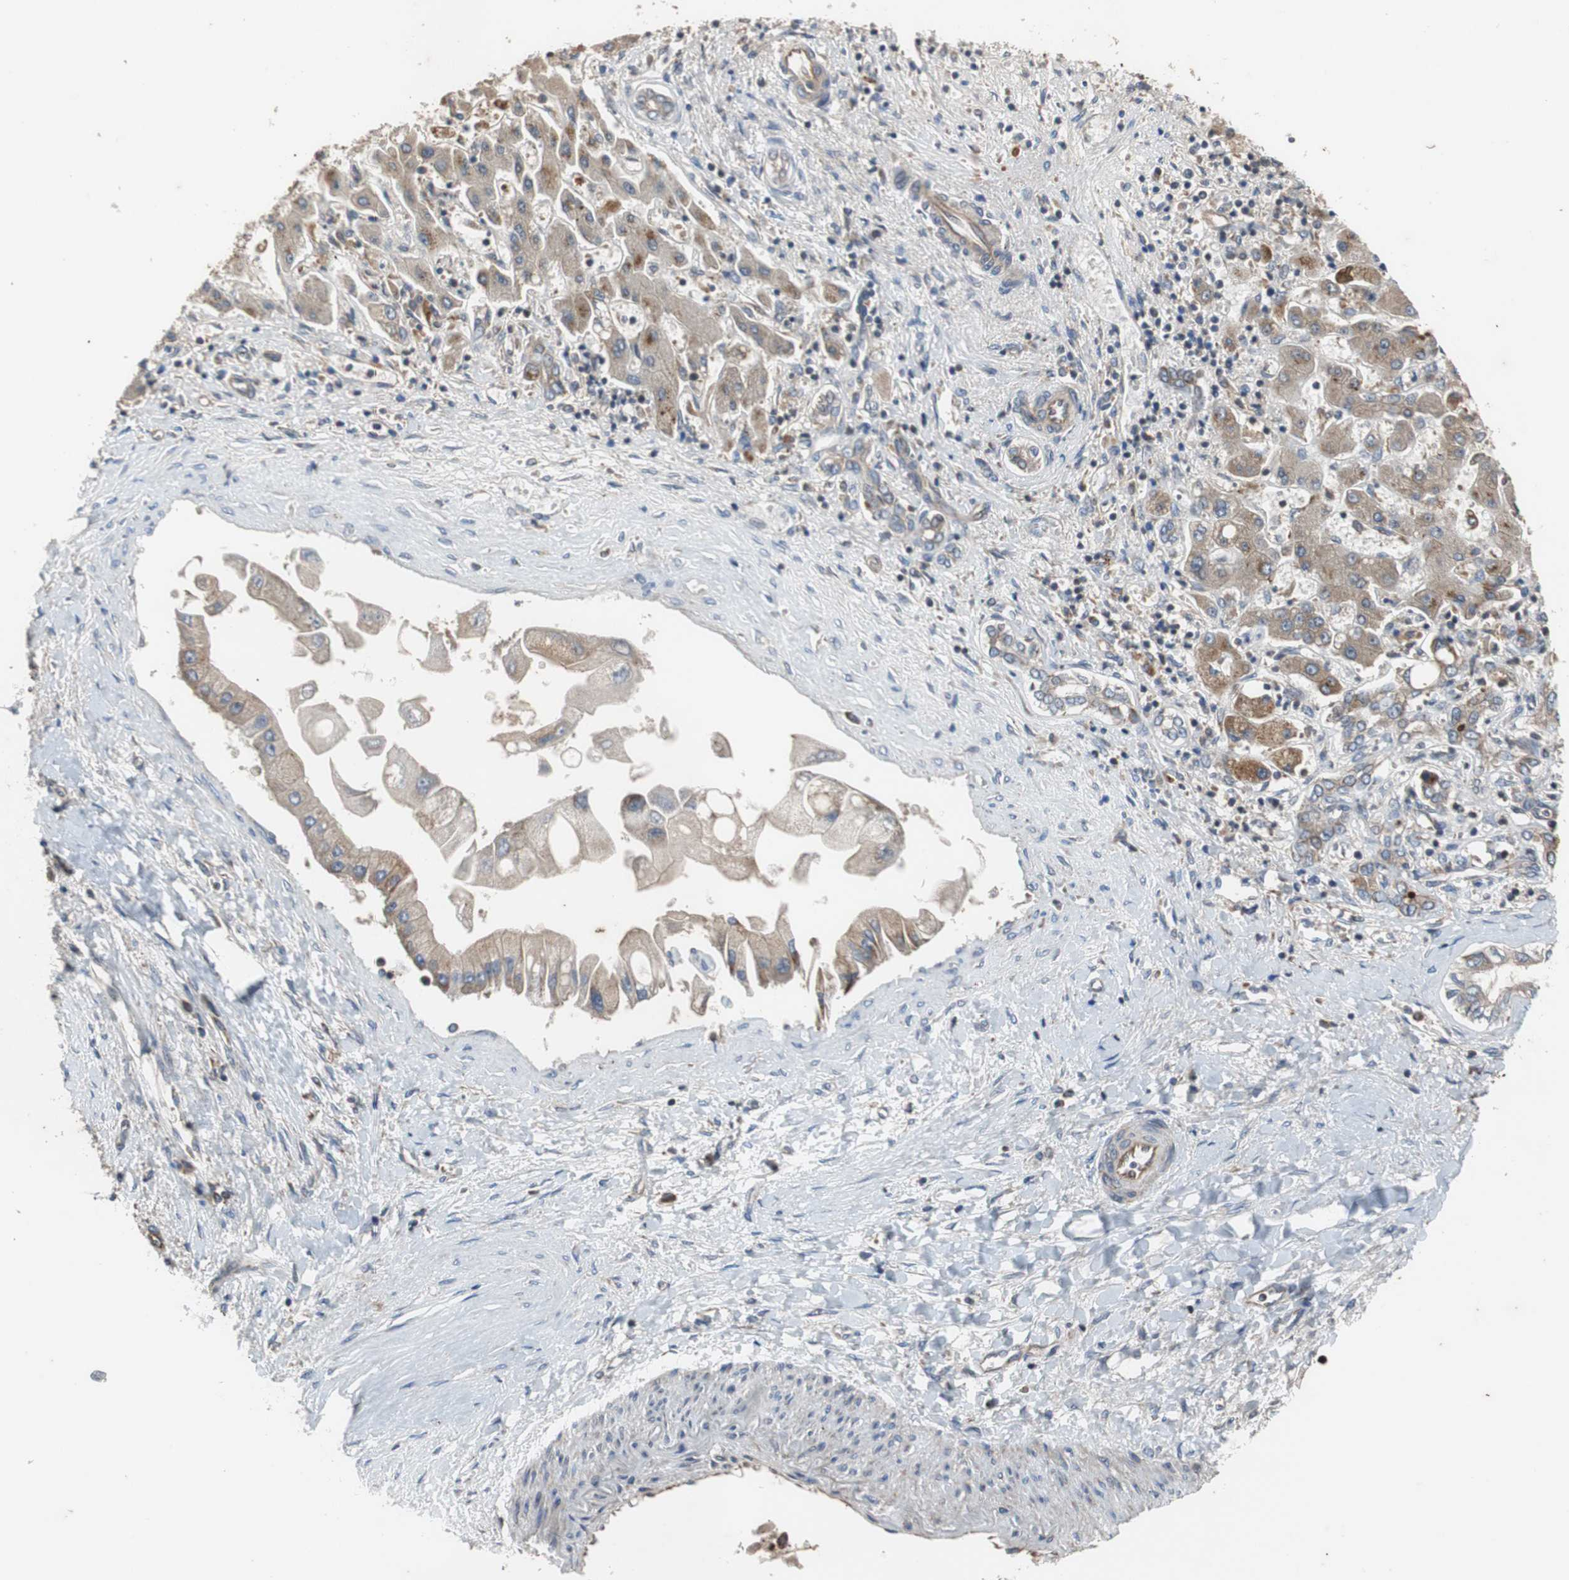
{"staining": {"intensity": "weak", "quantity": ">75%", "location": "cytoplasmic/membranous"}, "tissue": "liver cancer", "cell_type": "Tumor cells", "image_type": "cancer", "snomed": [{"axis": "morphology", "description": "Cholangiocarcinoma"}, {"axis": "topography", "description": "Liver"}], "caption": "There is low levels of weak cytoplasmic/membranous positivity in tumor cells of liver cholangiocarcinoma, as demonstrated by immunohistochemical staining (brown color).", "gene": "ACTR3", "patient": {"sex": "male", "age": 50}}